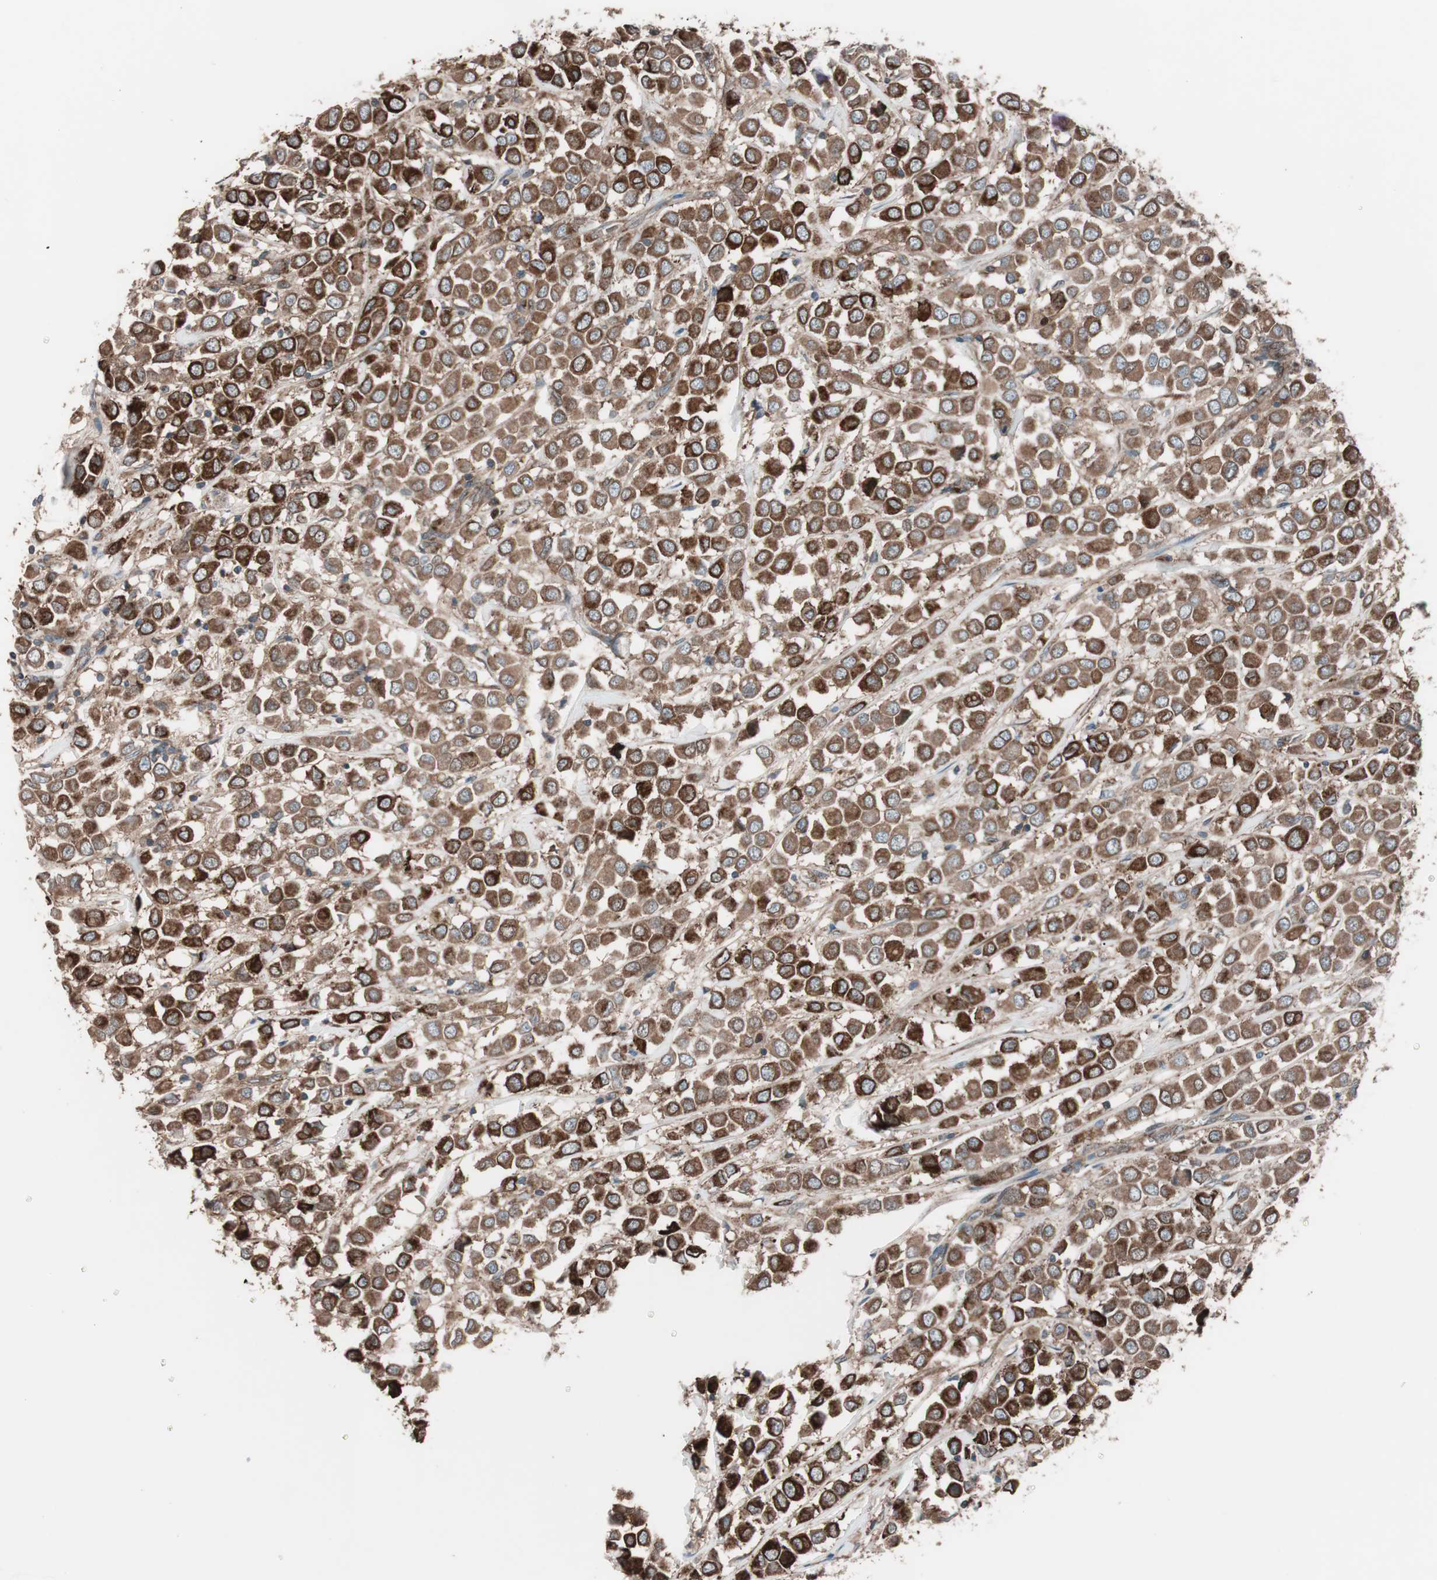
{"staining": {"intensity": "strong", "quantity": ">75%", "location": "cytoplasmic/membranous"}, "tissue": "breast cancer", "cell_type": "Tumor cells", "image_type": "cancer", "snomed": [{"axis": "morphology", "description": "Duct carcinoma"}, {"axis": "topography", "description": "Breast"}], "caption": "Strong cytoplasmic/membranous expression for a protein is present in approximately >75% of tumor cells of breast cancer using IHC.", "gene": "SEC31A", "patient": {"sex": "female", "age": 61}}